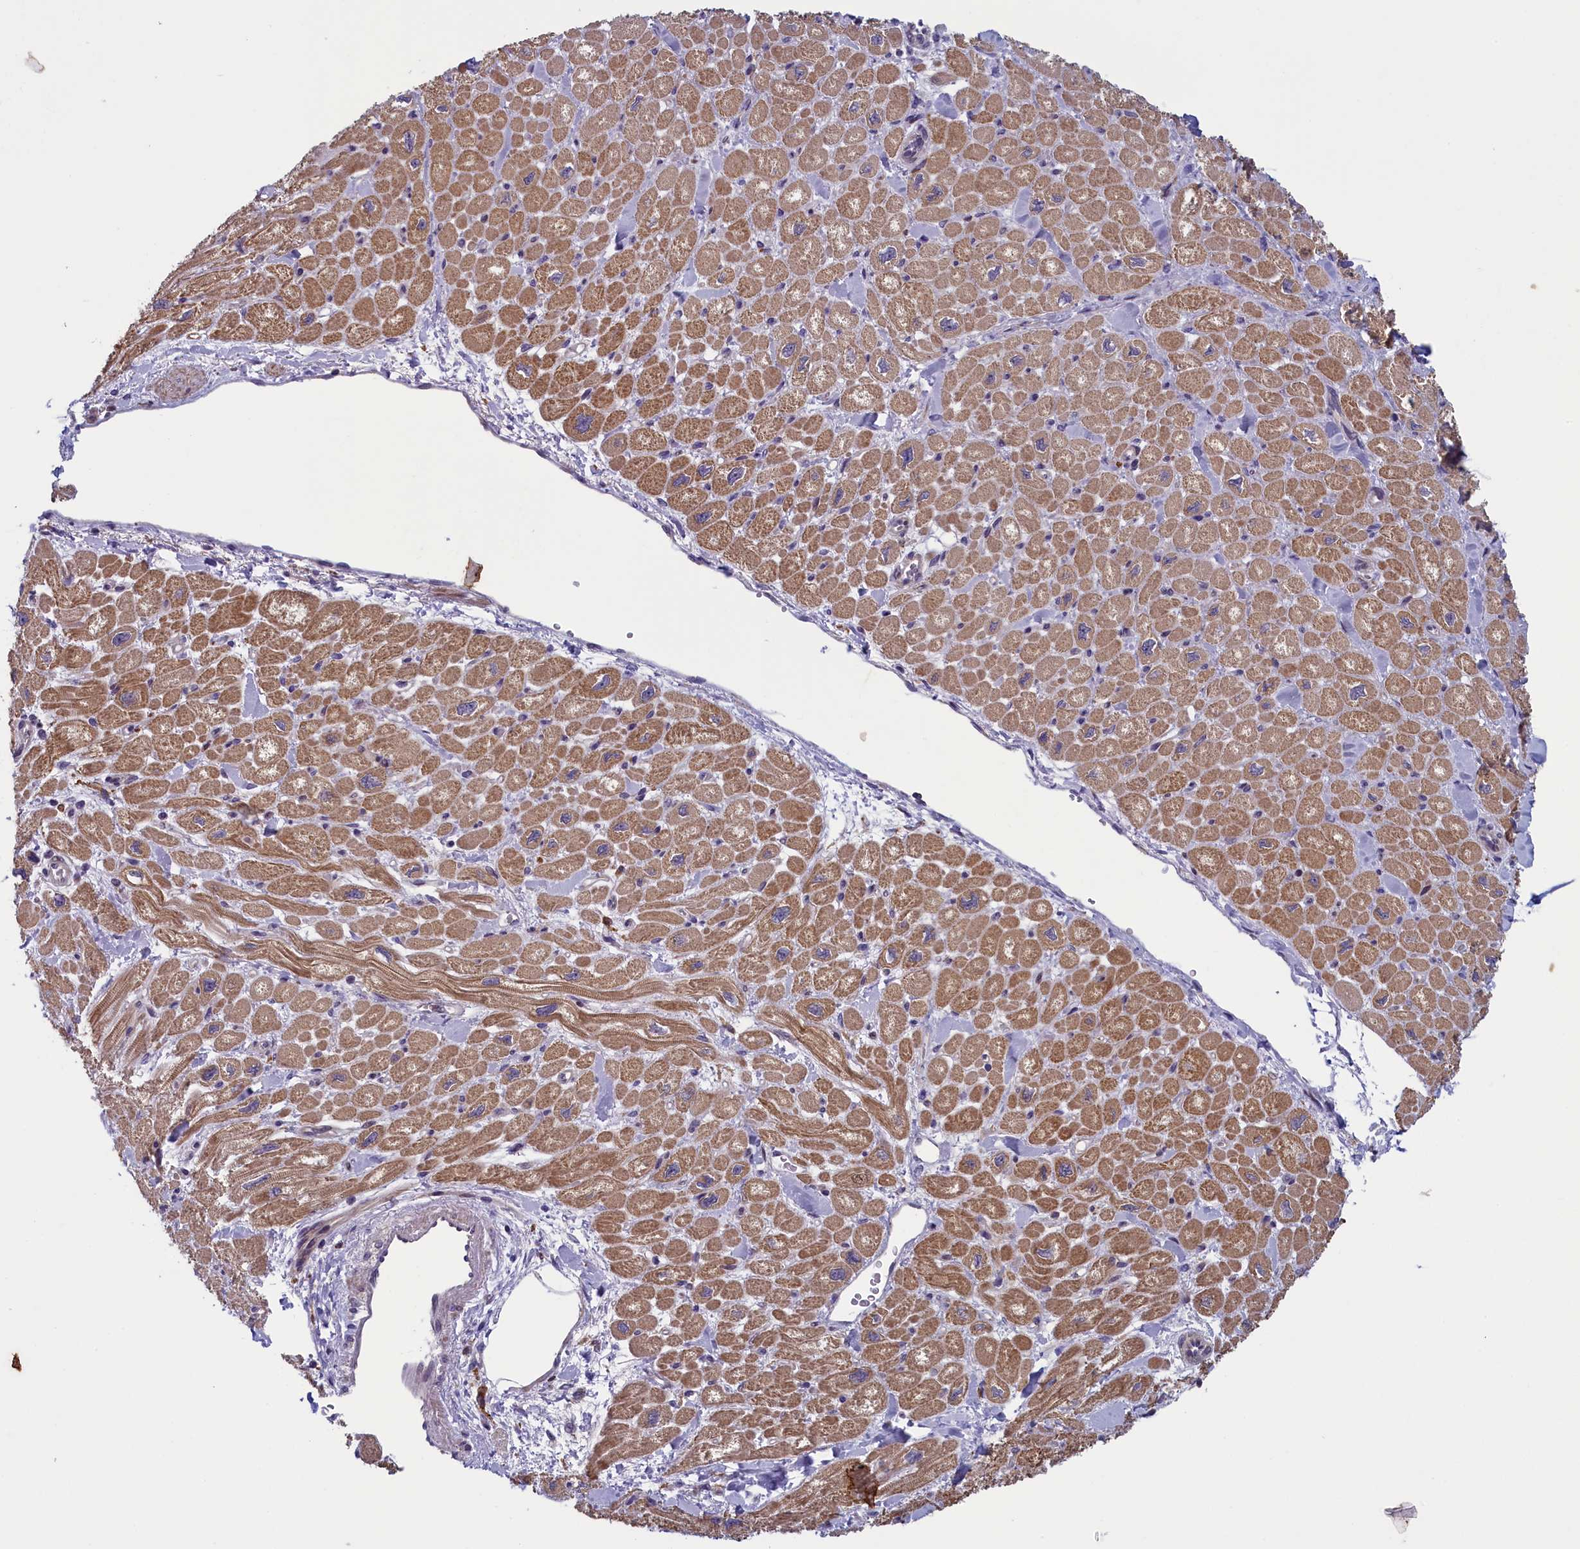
{"staining": {"intensity": "moderate", "quantity": "25%-75%", "location": "cytoplasmic/membranous"}, "tissue": "heart muscle", "cell_type": "Cardiomyocytes", "image_type": "normal", "snomed": [{"axis": "morphology", "description": "Normal tissue, NOS"}, {"axis": "topography", "description": "Heart"}], "caption": "High-magnification brightfield microscopy of normal heart muscle stained with DAB (3,3'-diaminobenzidine) (brown) and counterstained with hematoxylin (blue). cardiomyocytes exhibit moderate cytoplasmic/membranous positivity is appreciated in about25%-75% of cells. (Brightfield microscopy of DAB IHC at high magnification).", "gene": "ANKRD39", "patient": {"sex": "male", "age": 65}}